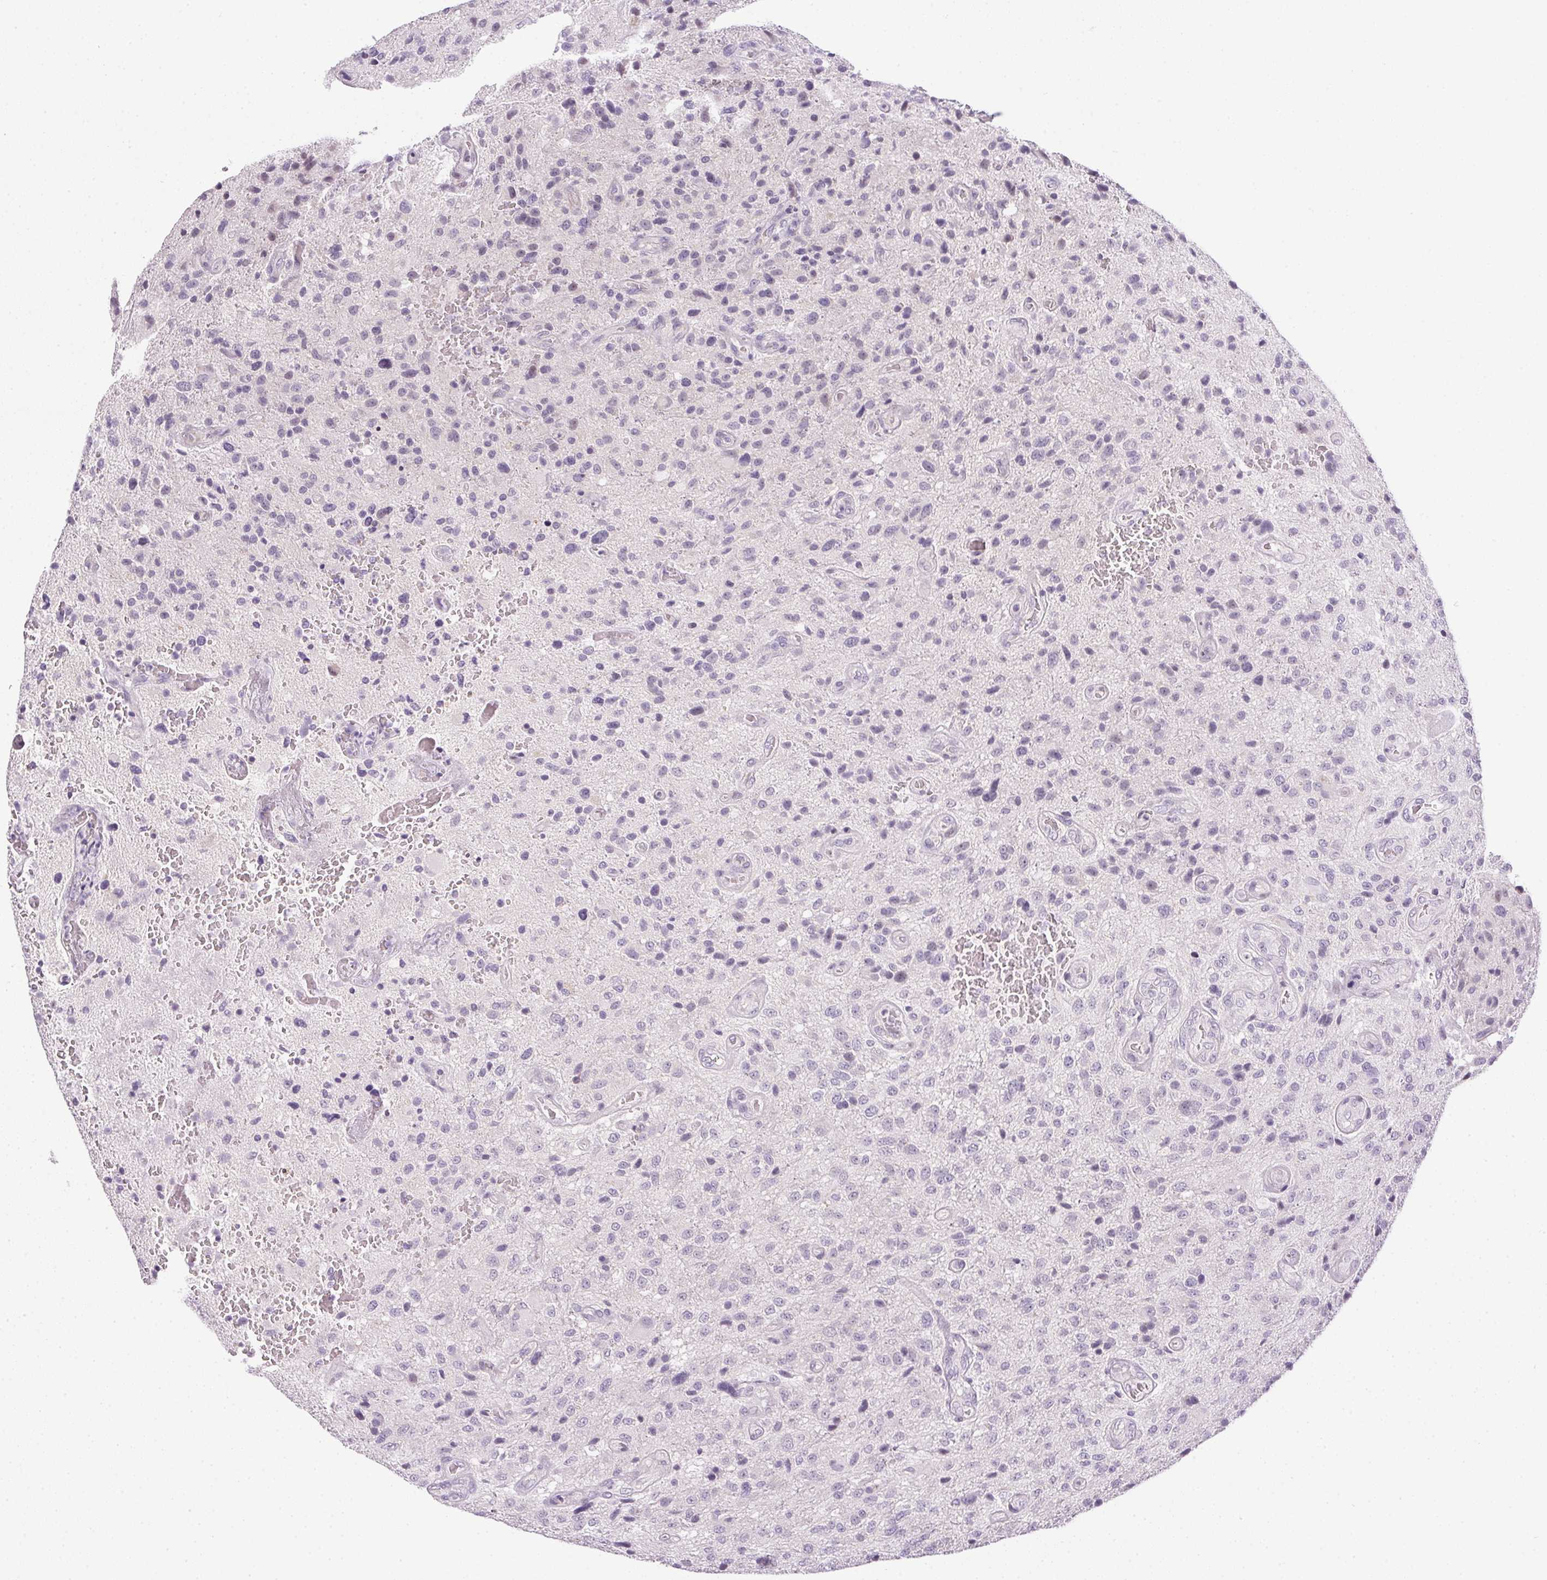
{"staining": {"intensity": "negative", "quantity": "none", "location": "none"}, "tissue": "glioma", "cell_type": "Tumor cells", "image_type": "cancer", "snomed": [{"axis": "morphology", "description": "Glioma, malignant, Low grade"}, {"axis": "topography", "description": "Brain"}], "caption": "Tumor cells are negative for brown protein staining in malignant glioma (low-grade).", "gene": "GSDMC", "patient": {"sex": "male", "age": 66}}